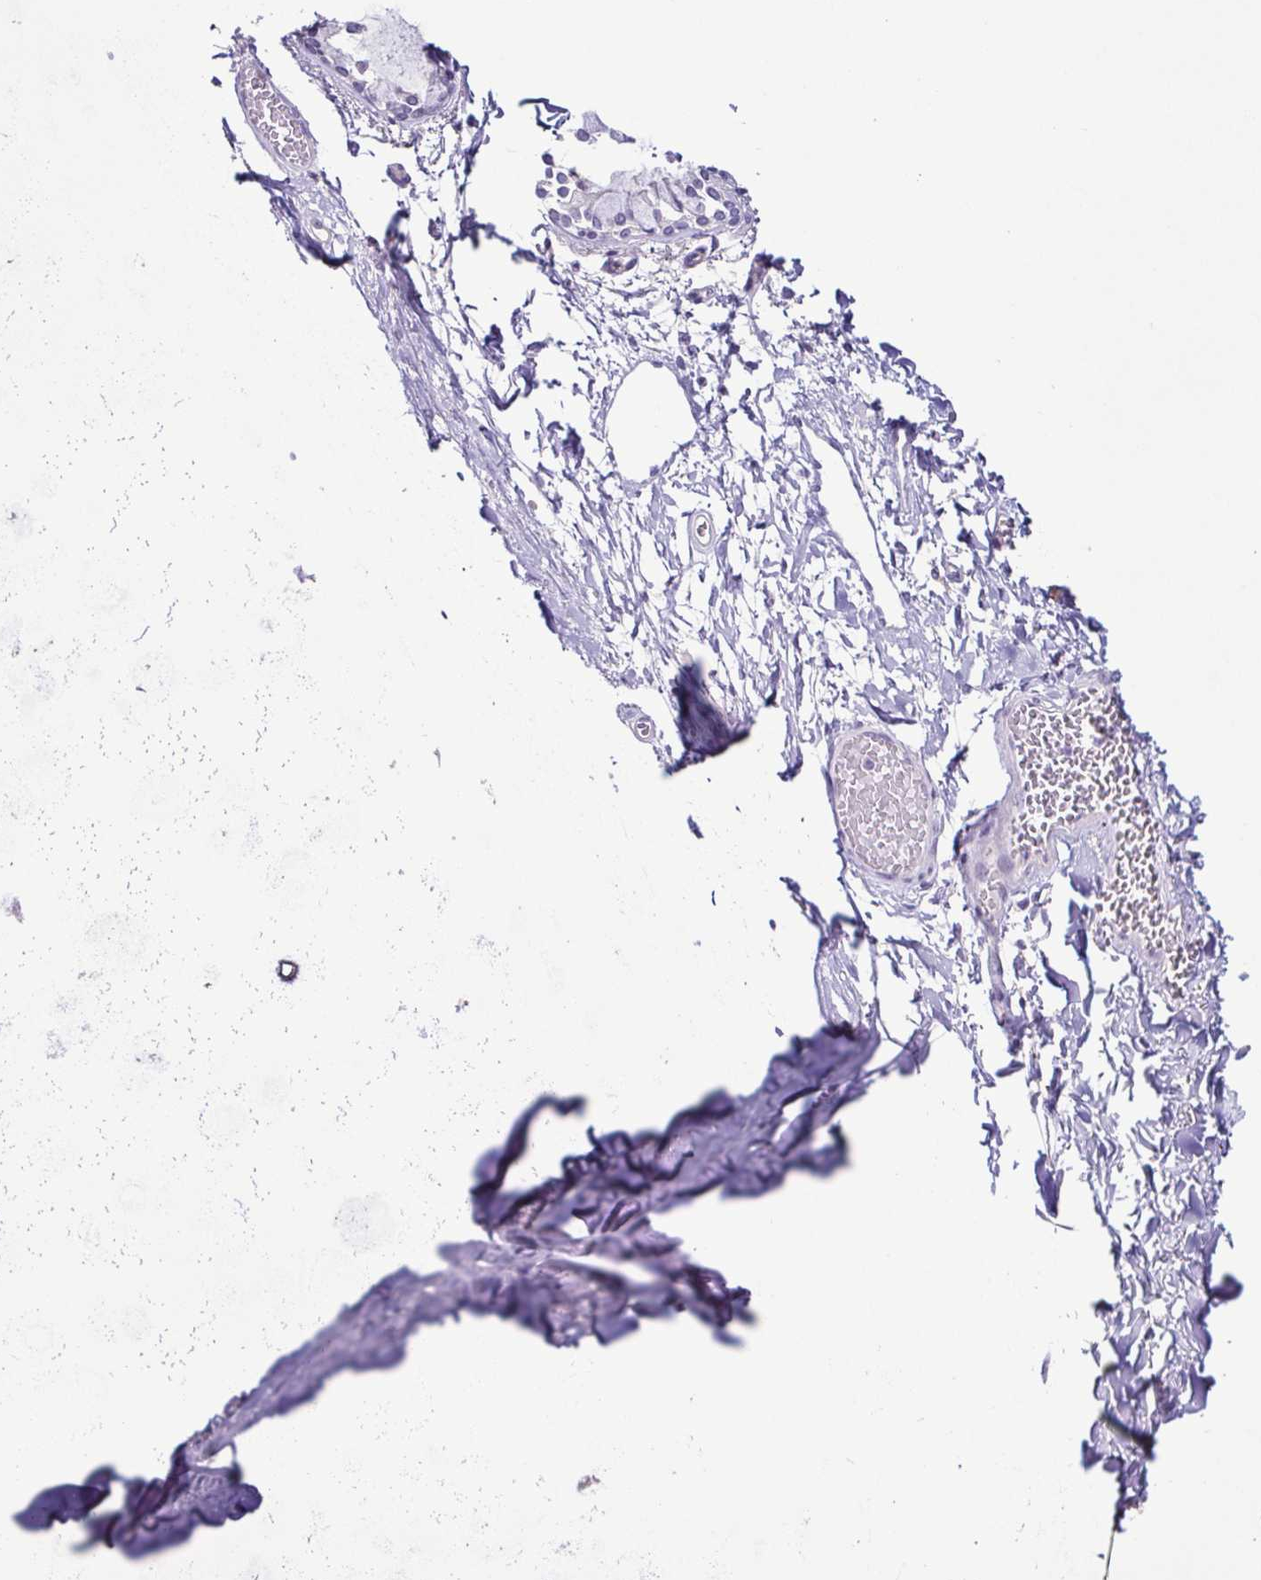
{"staining": {"intensity": "weak", "quantity": "<25%", "location": "cytoplasmic/membranous"}, "tissue": "soft tissue", "cell_type": "Chondrocytes", "image_type": "normal", "snomed": [{"axis": "morphology", "description": "Normal tissue, NOS"}, {"axis": "topography", "description": "Cartilage tissue"}, {"axis": "topography", "description": "Bronchus"}, {"axis": "topography", "description": "Peripheral nerve tissue"}], "caption": "This is an immunohistochemistry histopathology image of benign soft tissue. There is no staining in chondrocytes.", "gene": "TERT", "patient": {"sex": "male", "age": 67}}